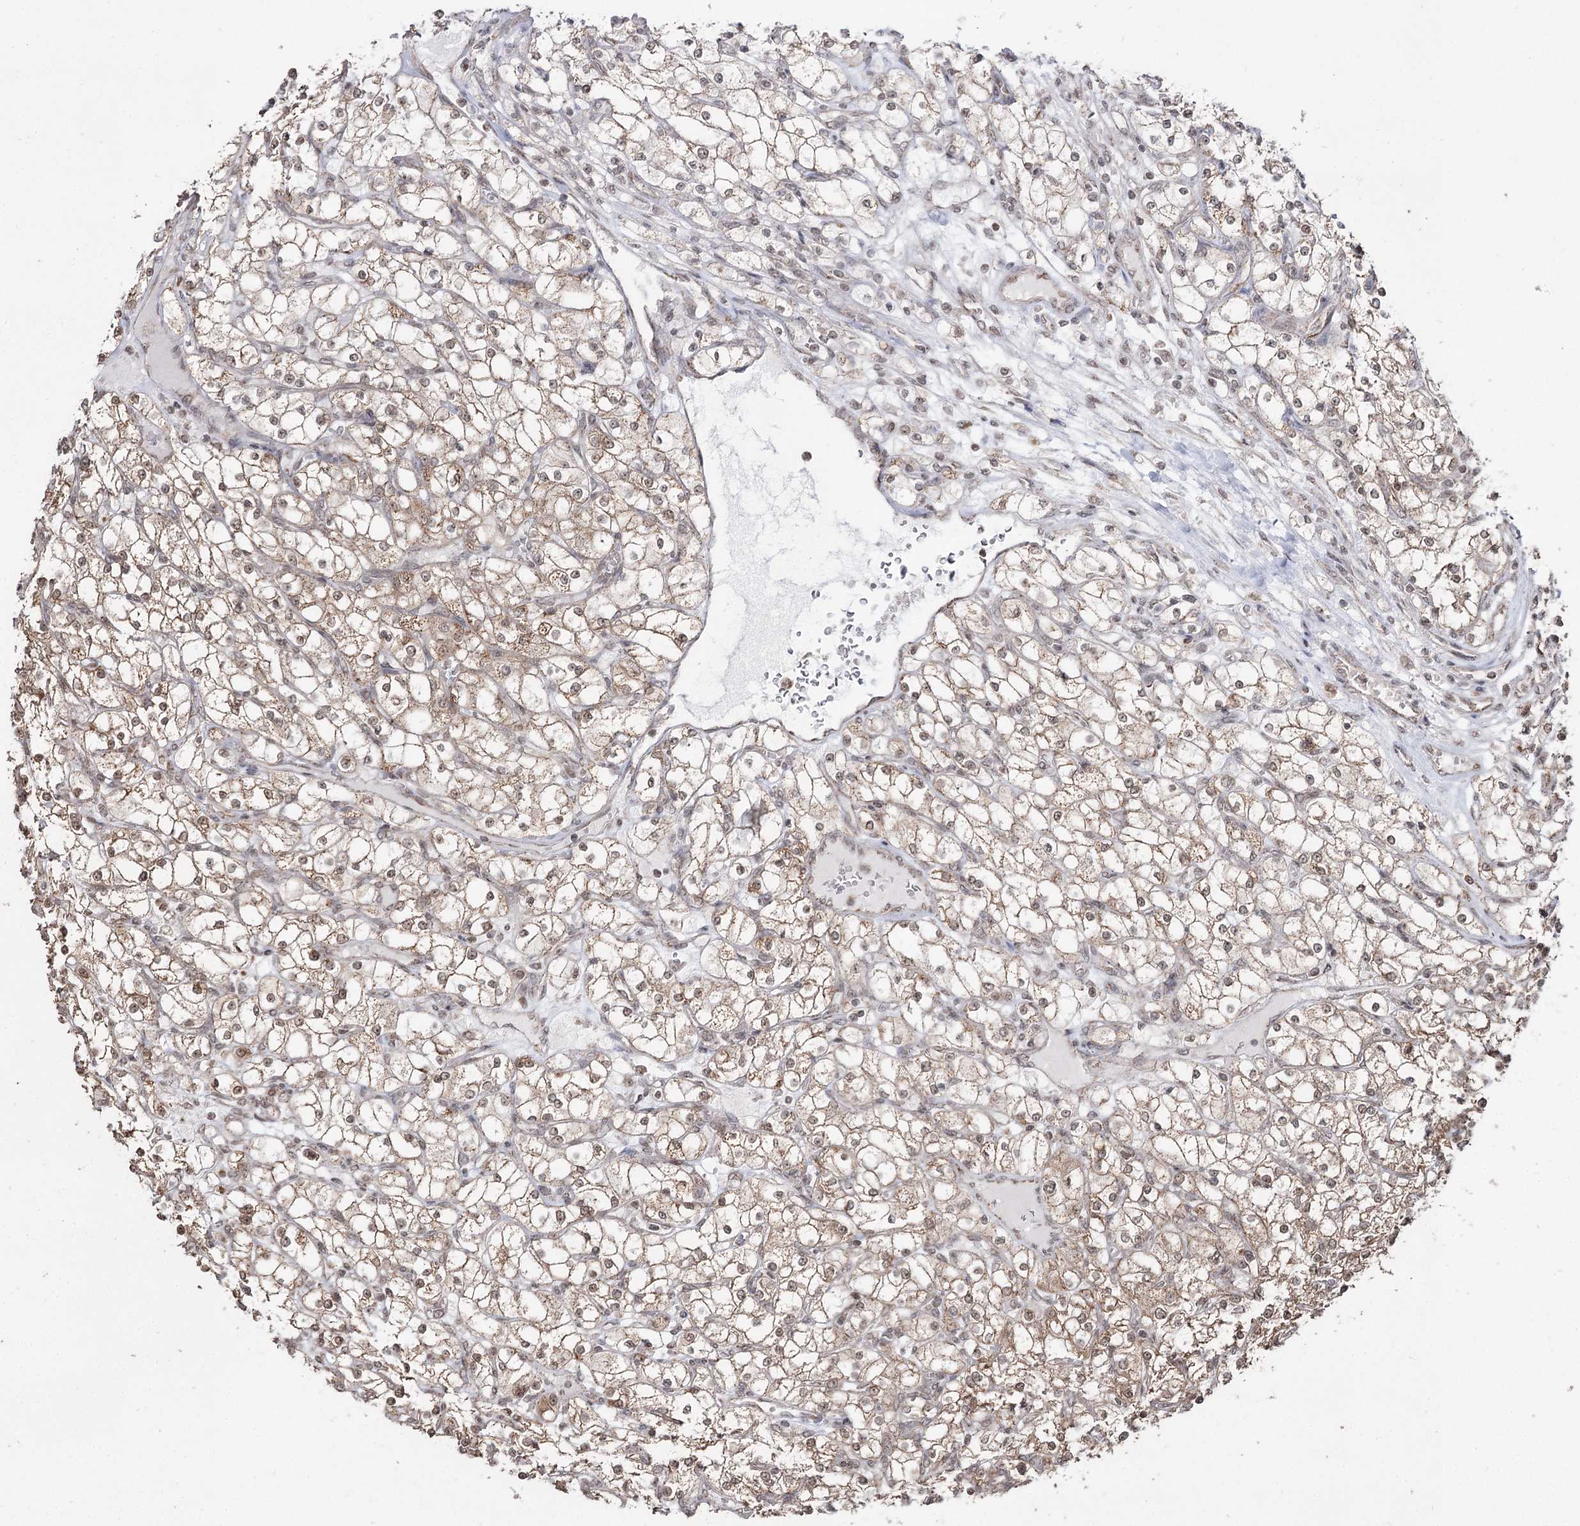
{"staining": {"intensity": "moderate", "quantity": ">75%", "location": "cytoplasmic/membranous,nuclear"}, "tissue": "renal cancer", "cell_type": "Tumor cells", "image_type": "cancer", "snomed": [{"axis": "morphology", "description": "Adenocarcinoma, NOS"}, {"axis": "topography", "description": "Kidney"}], "caption": "IHC of adenocarcinoma (renal) displays medium levels of moderate cytoplasmic/membranous and nuclear positivity in approximately >75% of tumor cells.", "gene": "PDHX", "patient": {"sex": "male", "age": 80}}